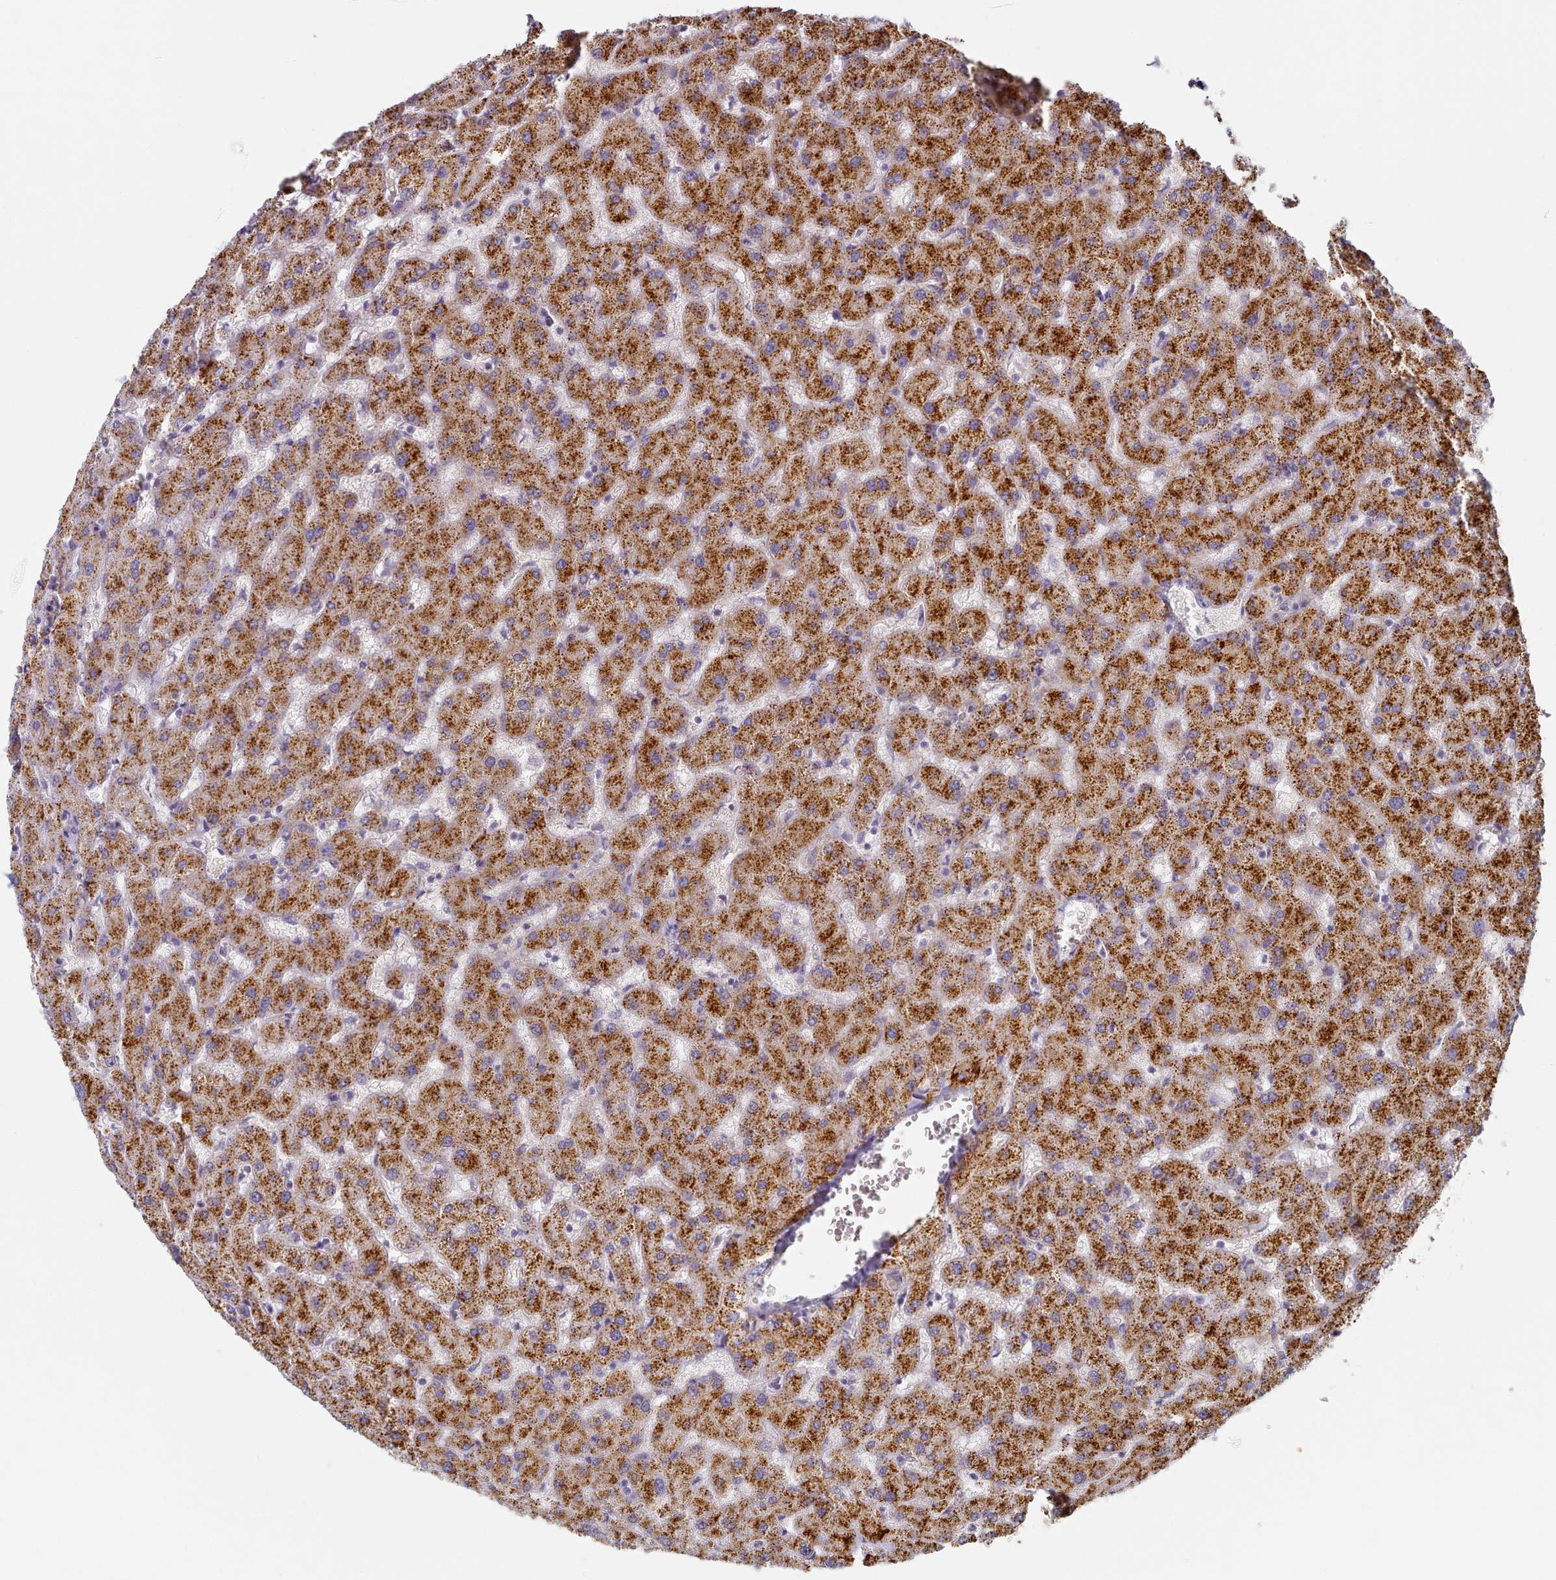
{"staining": {"intensity": "negative", "quantity": "none", "location": "none"}, "tissue": "liver", "cell_type": "Cholangiocytes", "image_type": "normal", "snomed": [{"axis": "morphology", "description": "Normal tissue, NOS"}, {"axis": "topography", "description": "Liver"}], "caption": "This is an immunohistochemistry (IHC) histopathology image of normal human liver. There is no expression in cholangiocytes.", "gene": "TYW1B", "patient": {"sex": "female", "age": 63}}